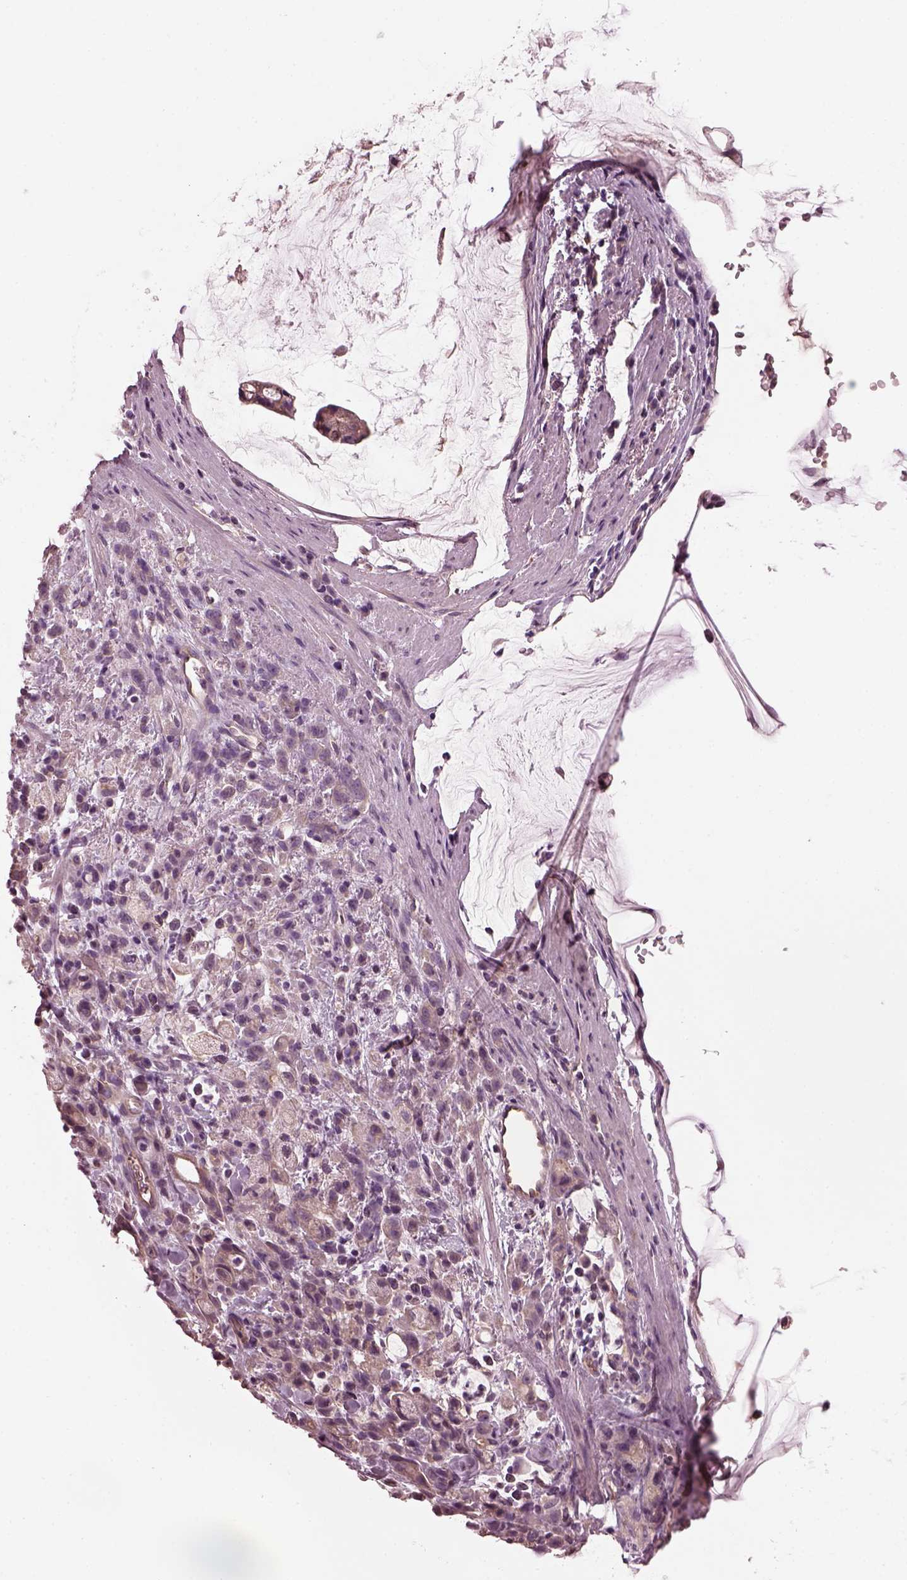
{"staining": {"intensity": "weak", "quantity": "<25%", "location": "cytoplasmic/membranous"}, "tissue": "stomach cancer", "cell_type": "Tumor cells", "image_type": "cancer", "snomed": [{"axis": "morphology", "description": "Adenocarcinoma, NOS"}, {"axis": "topography", "description": "Stomach"}], "caption": "The image exhibits no significant positivity in tumor cells of stomach cancer.", "gene": "ODAD1", "patient": {"sex": "female", "age": 60}}